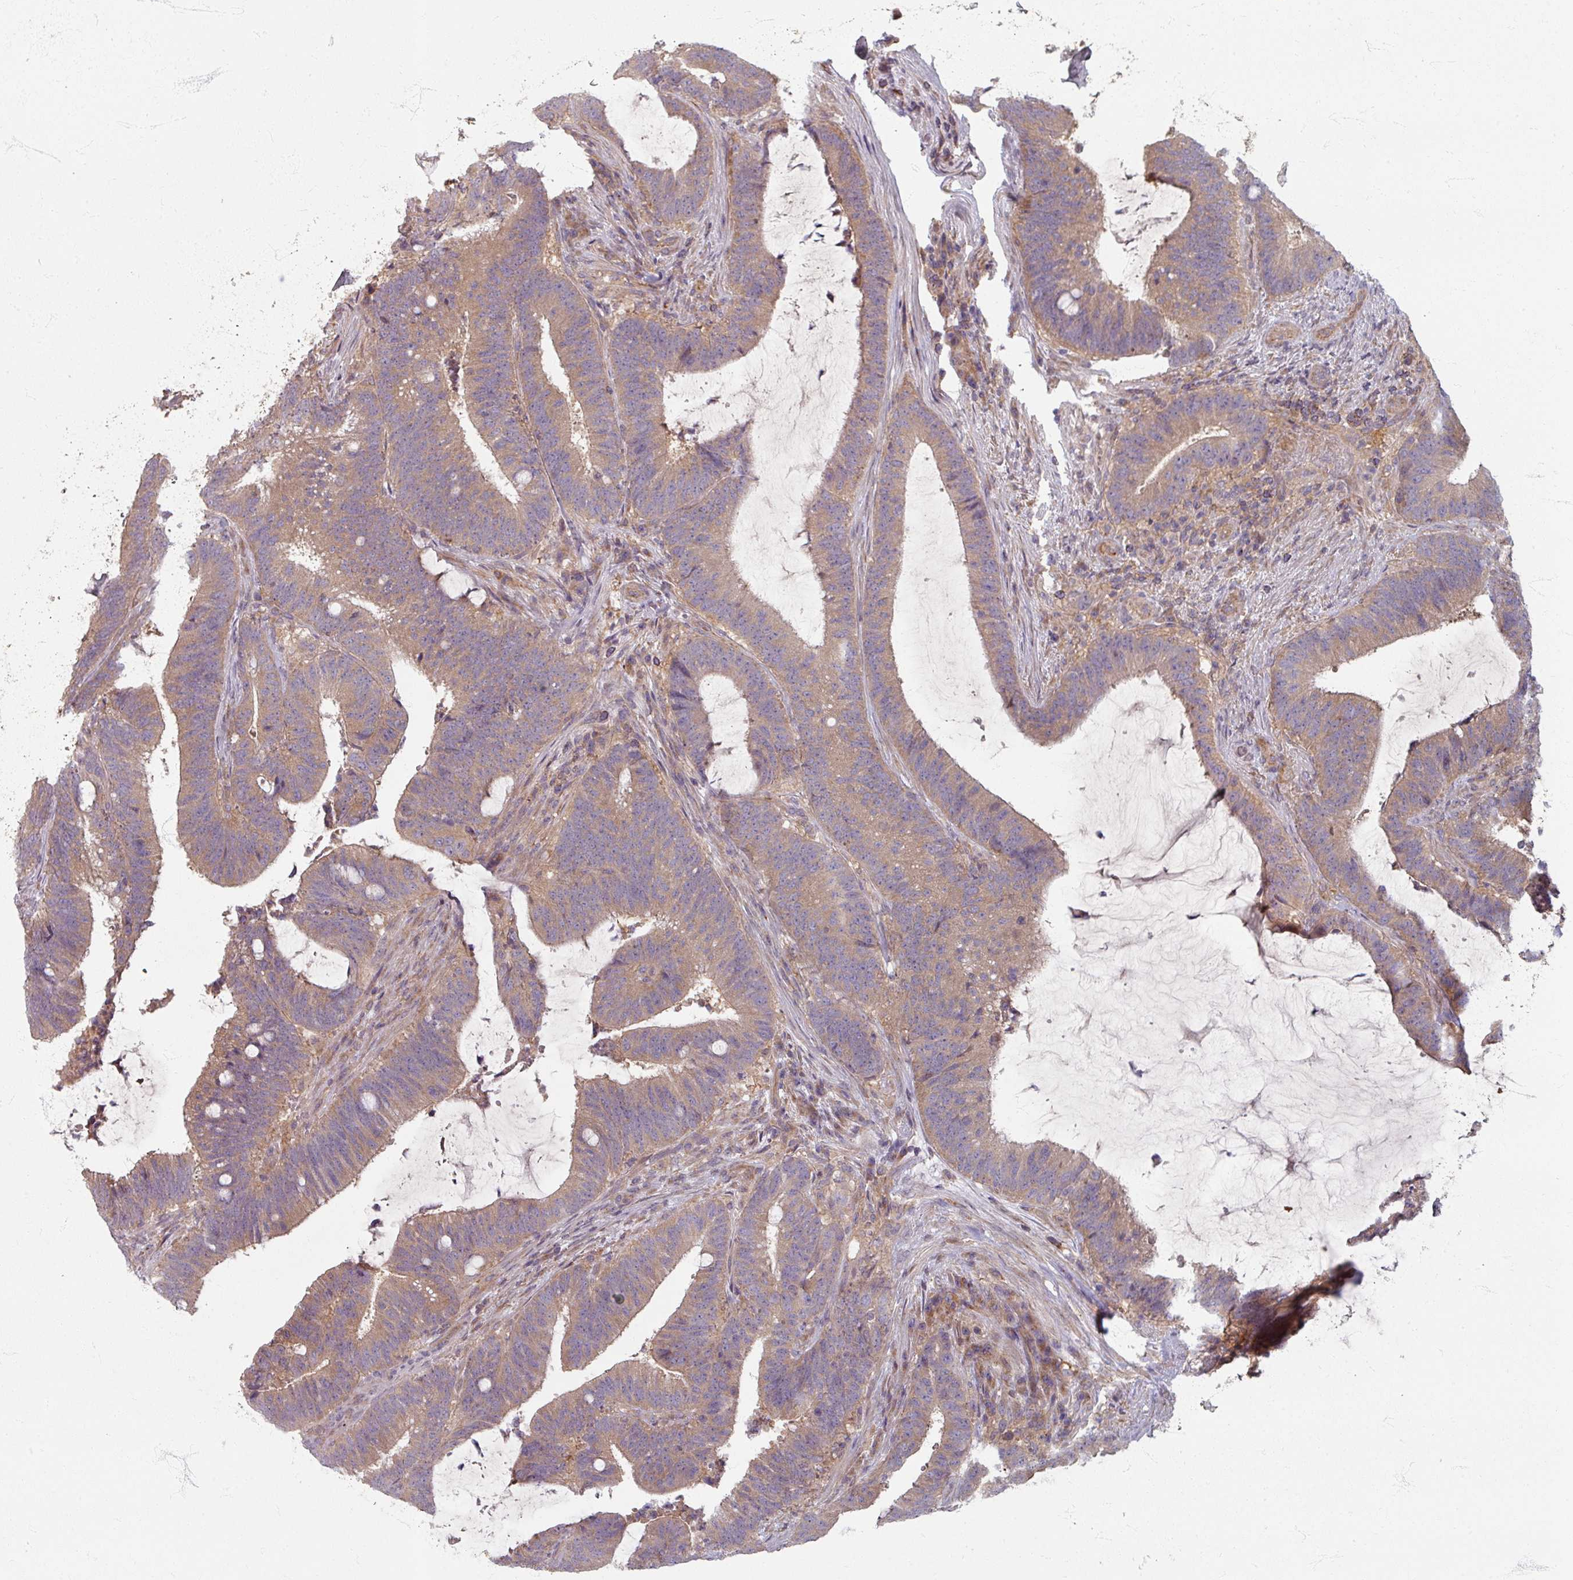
{"staining": {"intensity": "moderate", "quantity": "25%-75%", "location": "cytoplasmic/membranous"}, "tissue": "colorectal cancer", "cell_type": "Tumor cells", "image_type": "cancer", "snomed": [{"axis": "morphology", "description": "Adenocarcinoma, NOS"}, {"axis": "topography", "description": "Colon"}], "caption": "A micrograph of adenocarcinoma (colorectal) stained for a protein demonstrates moderate cytoplasmic/membranous brown staining in tumor cells.", "gene": "STAM", "patient": {"sex": "female", "age": 43}}